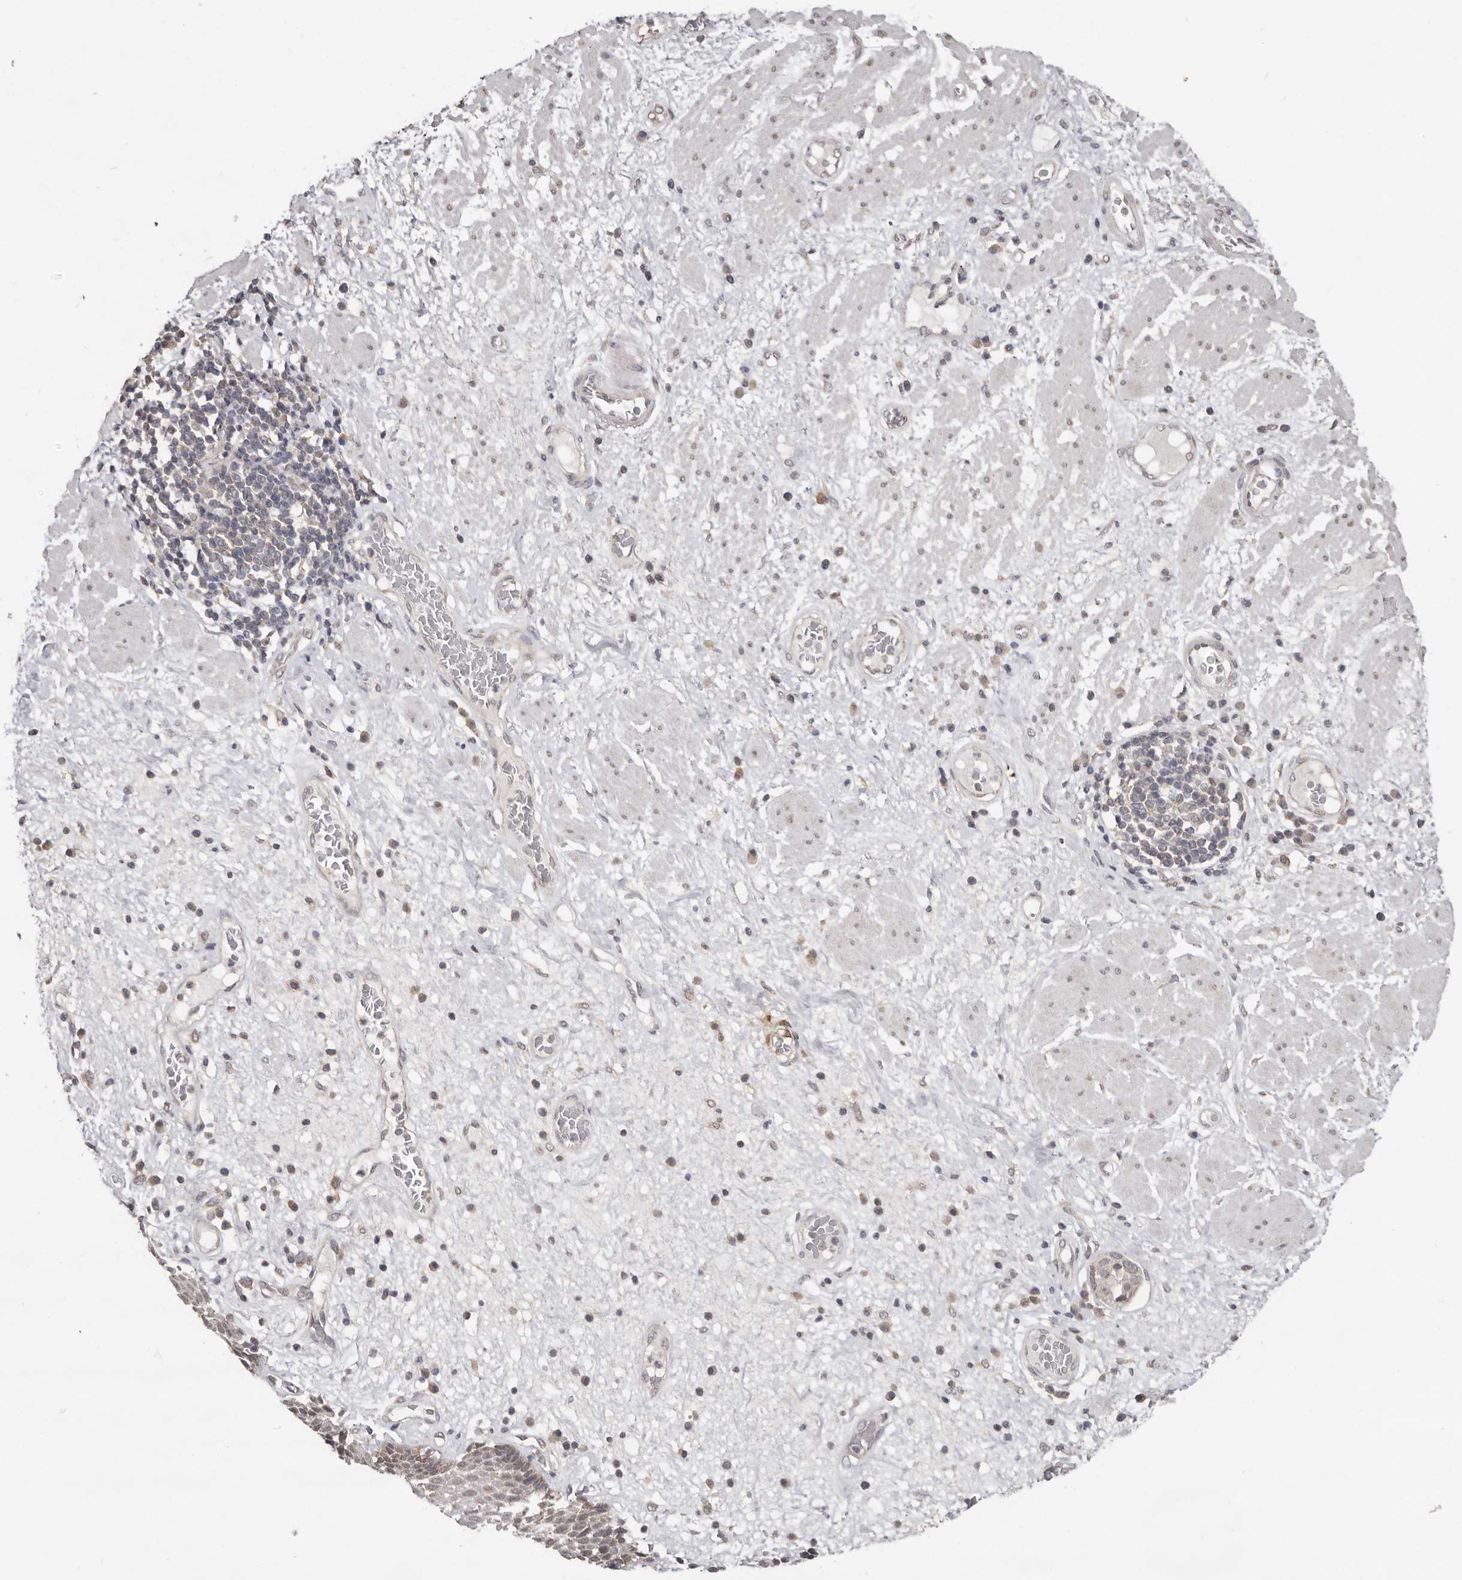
{"staining": {"intensity": "weak", "quantity": ">75%", "location": "nuclear"}, "tissue": "esophagus", "cell_type": "Squamous epithelial cells", "image_type": "normal", "snomed": [{"axis": "morphology", "description": "Normal tissue, NOS"}, {"axis": "morphology", "description": "Adenocarcinoma, NOS"}, {"axis": "topography", "description": "Esophagus"}], "caption": "DAB immunohistochemical staining of unremarkable human esophagus displays weak nuclear protein positivity in approximately >75% of squamous epithelial cells.", "gene": "LINGO2", "patient": {"sex": "male", "age": 62}}